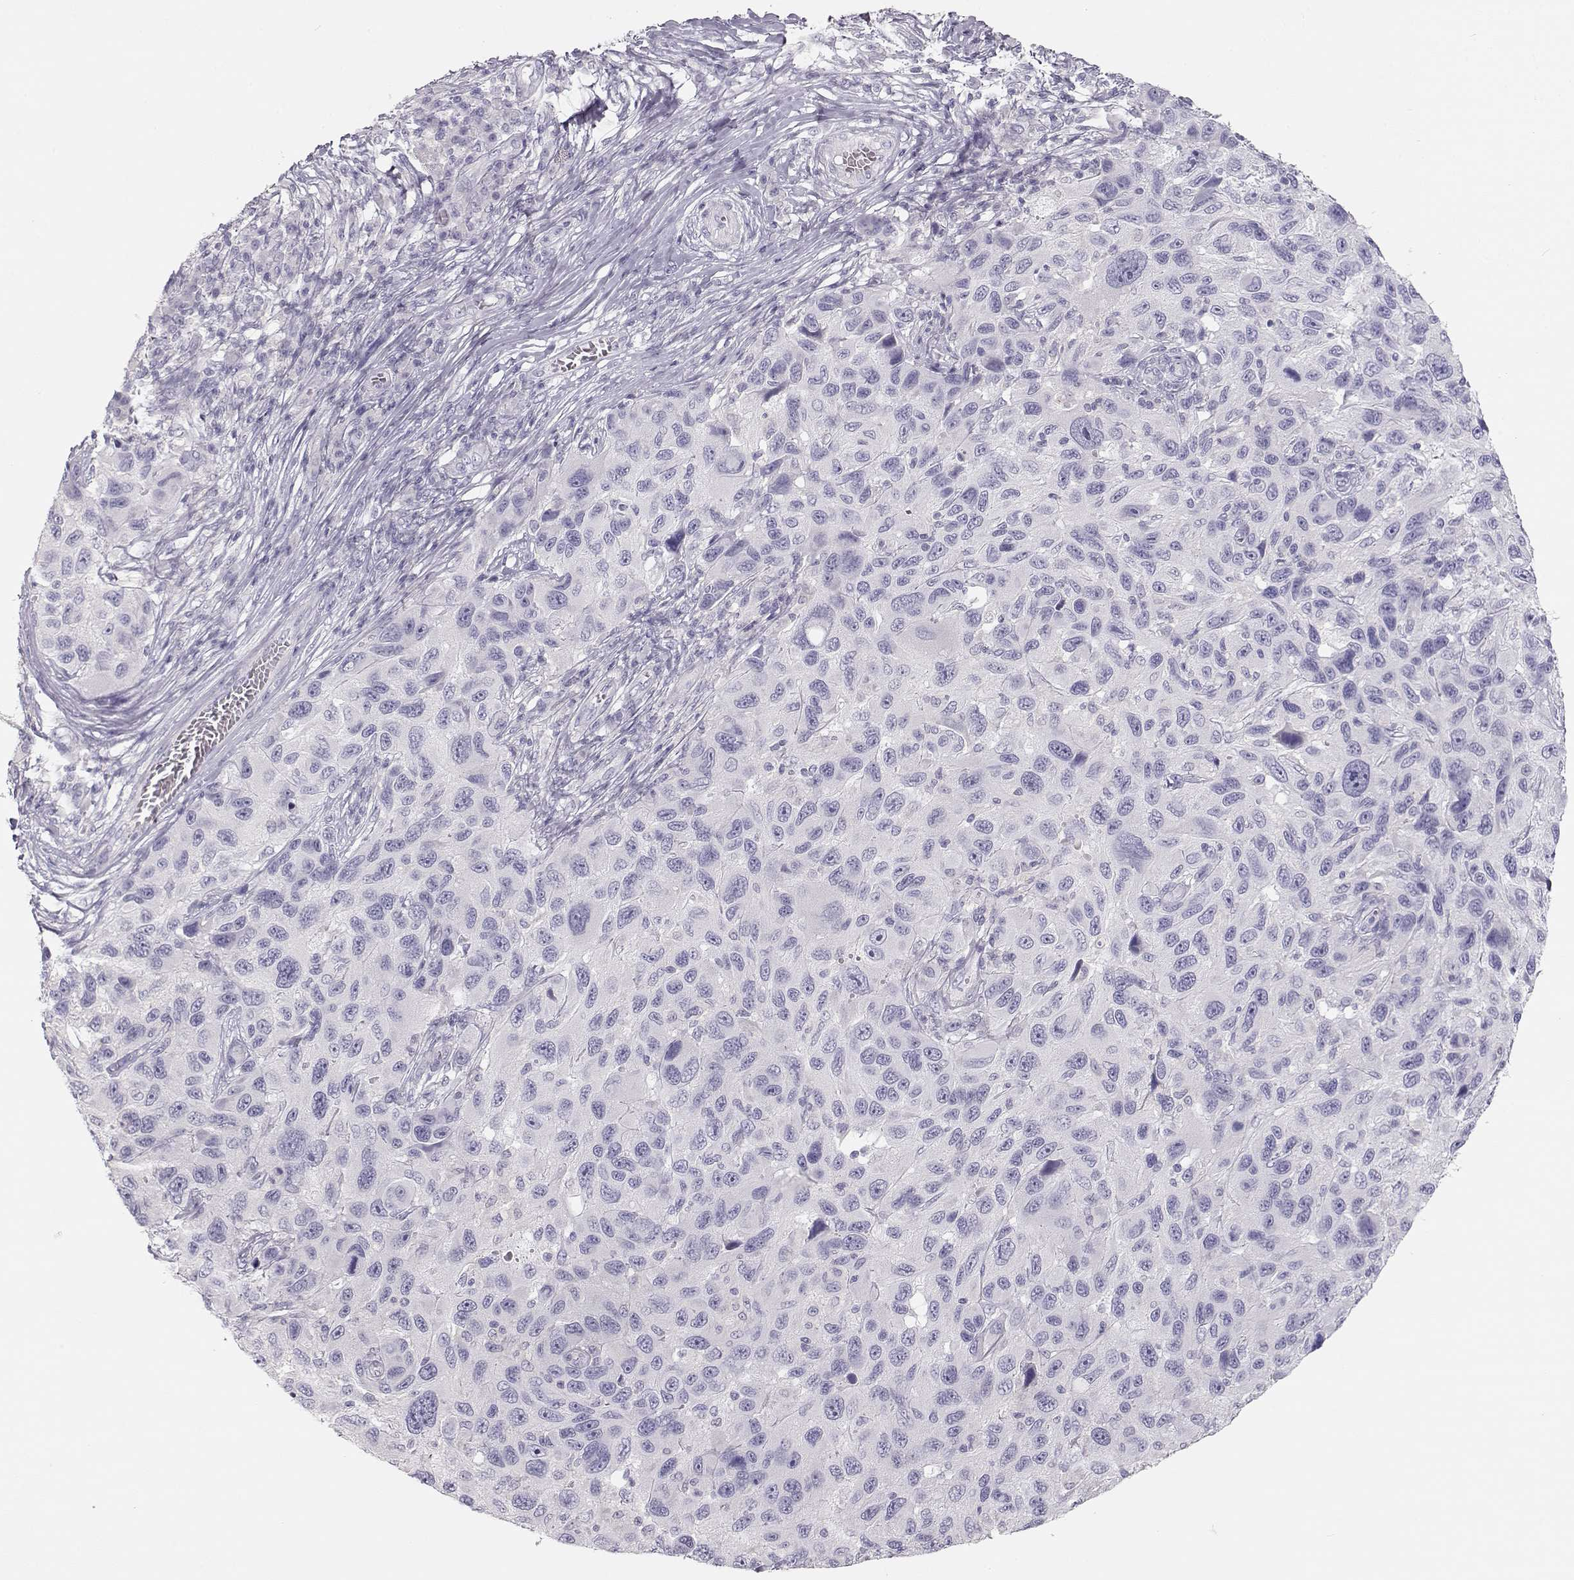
{"staining": {"intensity": "negative", "quantity": "none", "location": "none"}, "tissue": "melanoma", "cell_type": "Tumor cells", "image_type": "cancer", "snomed": [{"axis": "morphology", "description": "Malignant melanoma, NOS"}, {"axis": "topography", "description": "Skin"}], "caption": "Tumor cells show no significant protein expression in malignant melanoma. (Stains: DAB (3,3'-diaminobenzidine) immunohistochemistry with hematoxylin counter stain, Microscopy: brightfield microscopy at high magnification).", "gene": "LEPR", "patient": {"sex": "male", "age": 53}}